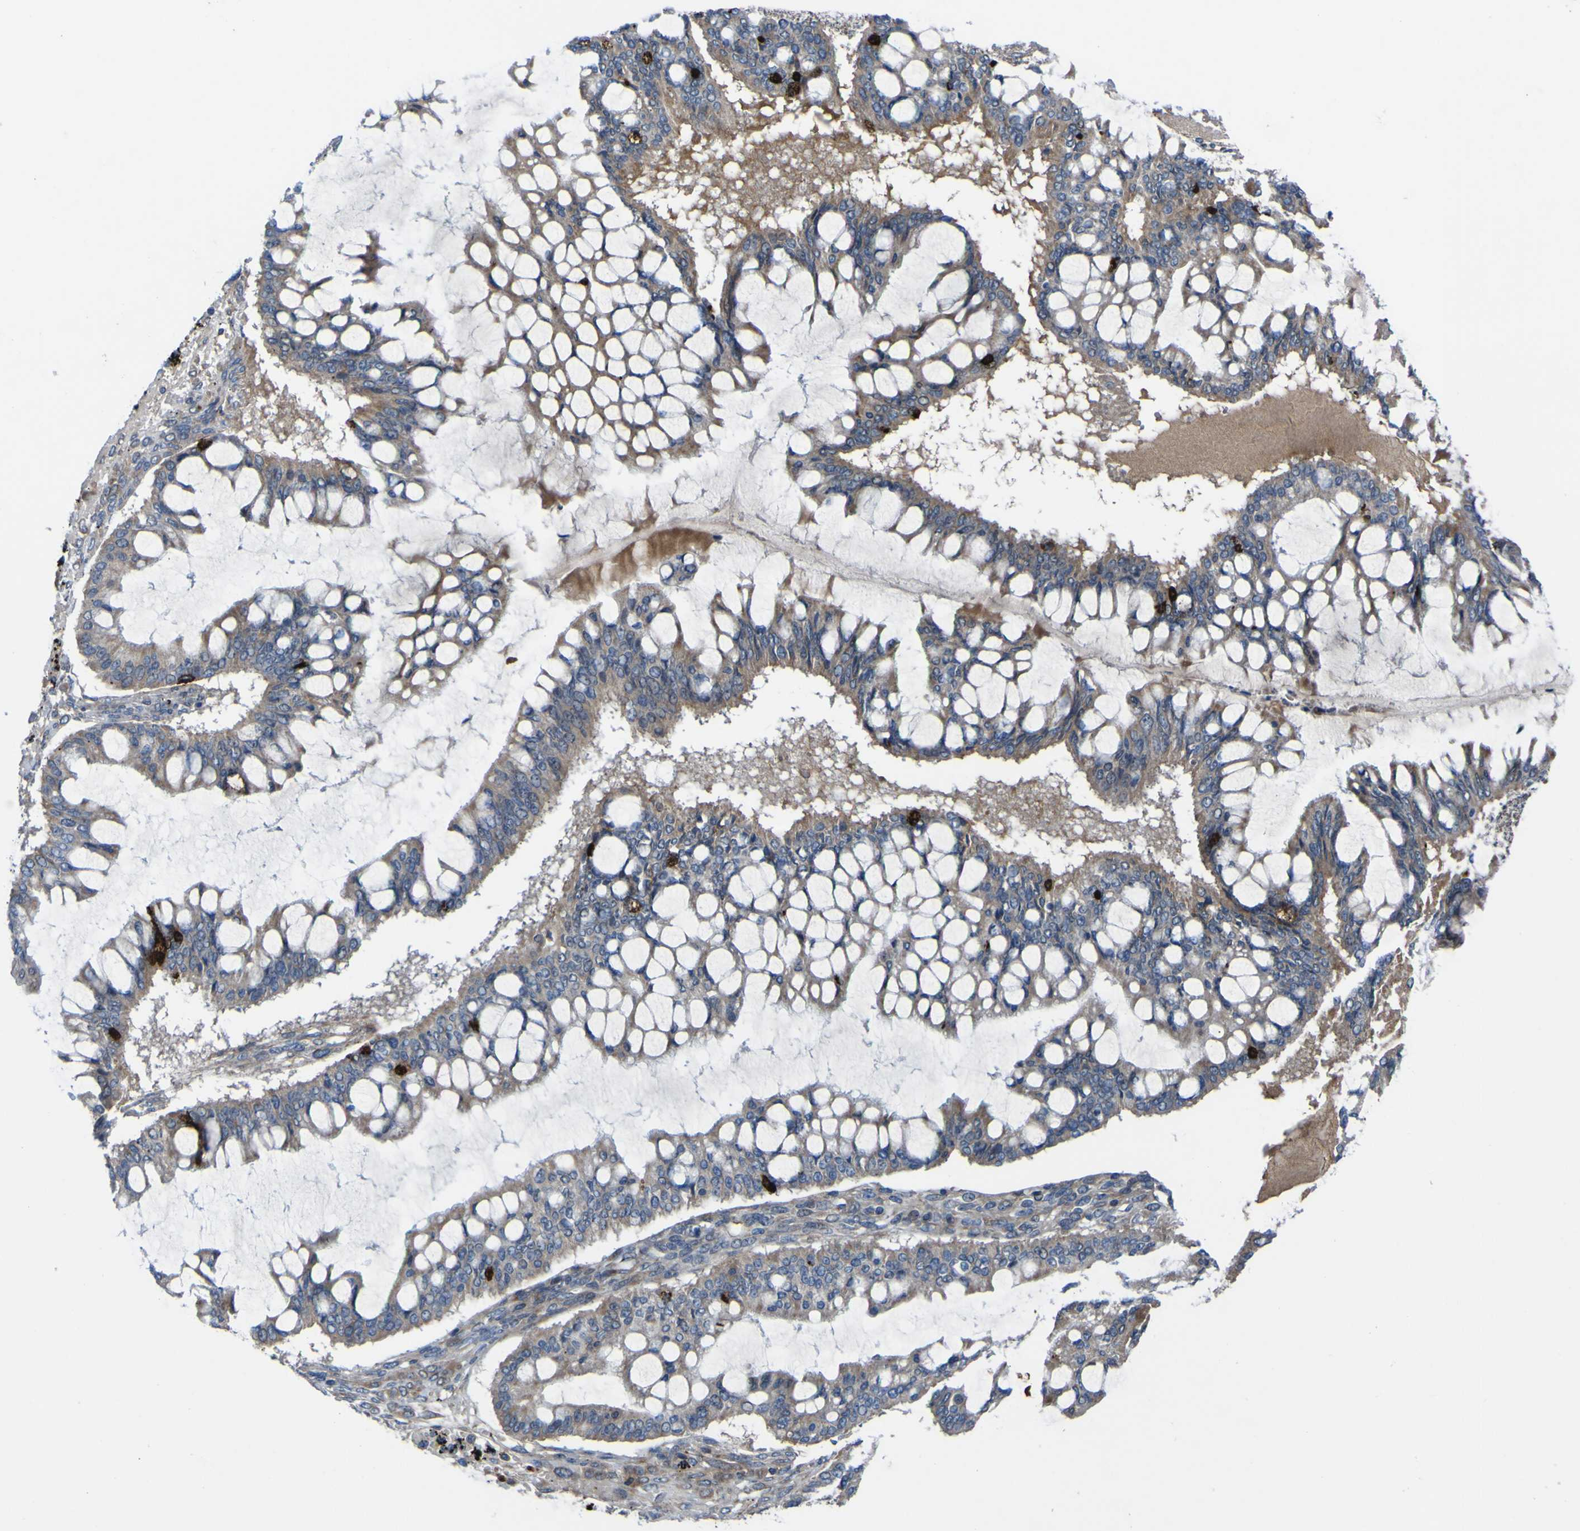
{"staining": {"intensity": "moderate", "quantity": "25%-75%", "location": "cytoplasmic/membranous"}, "tissue": "ovarian cancer", "cell_type": "Tumor cells", "image_type": "cancer", "snomed": [{"axis": "morphology", "description": "Cystadenocarcinoma, mucinous, NOS"}, {"axis": "topography", "description": "Ovary"}], "caption": "The micrograph displays staining of mucinous cystadenocarcinoma (ovarian), revealing moderate cytoplasmic/membranous protein expression (brown color) within tumor cells.", "gene": "GPLD1", "patient": {"sex": "female", "age": 73}}